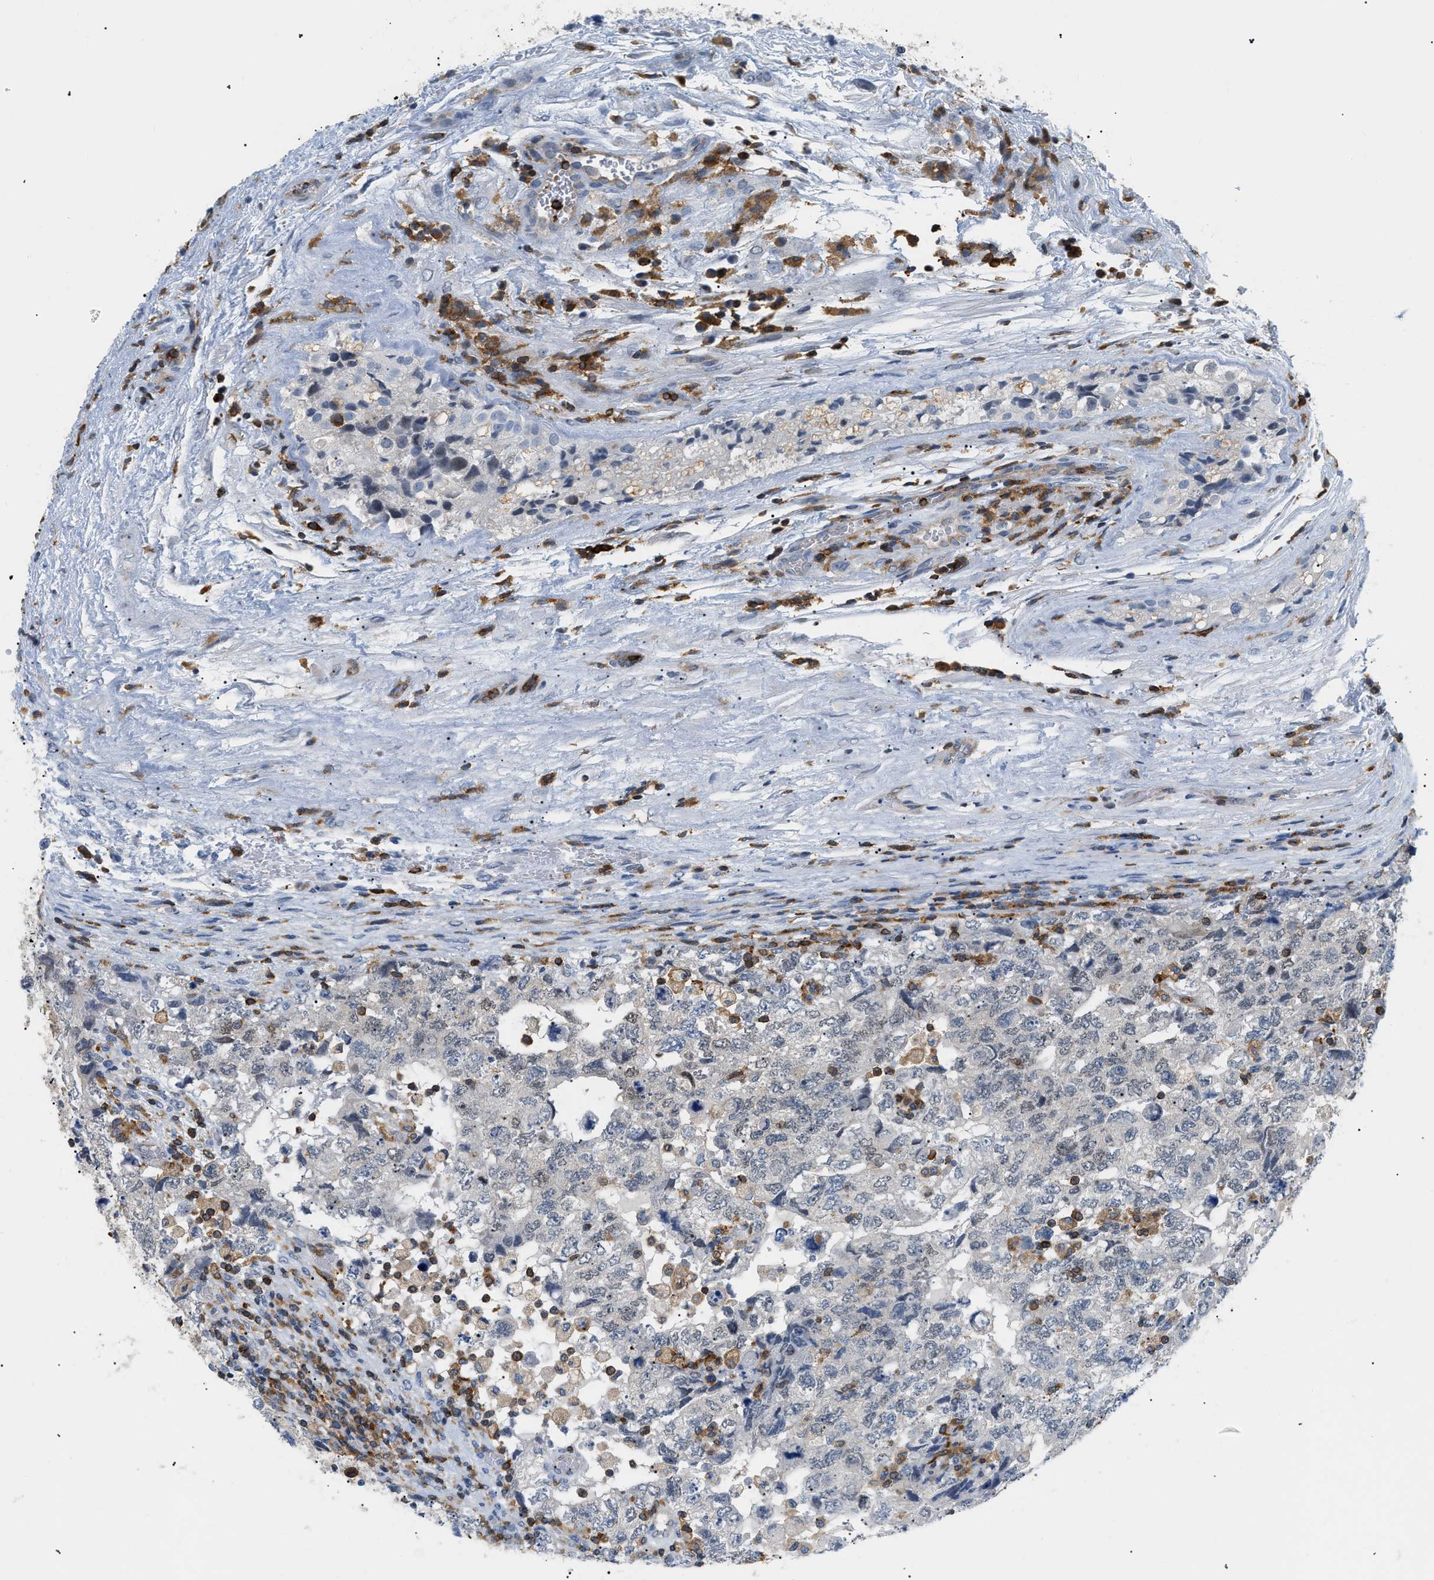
{"staining": {"intensity": "negative", "quantity": "none", "location": "none"}, "tissue": "testis cancer", "cell_type": "Tumor cells", "image_type": "cancer", "snomed": [{"axis": "morphology", "description": "Carcinoma, Embryonal, NOS"}, {"axis": "topography", "description": "Testis"}], "caption": "Histopathology image shows no protein expression in tumor cells of testis cancer tissue.", "gene": "INPP5D", "patient": {"sex": "male", "age": 36}}